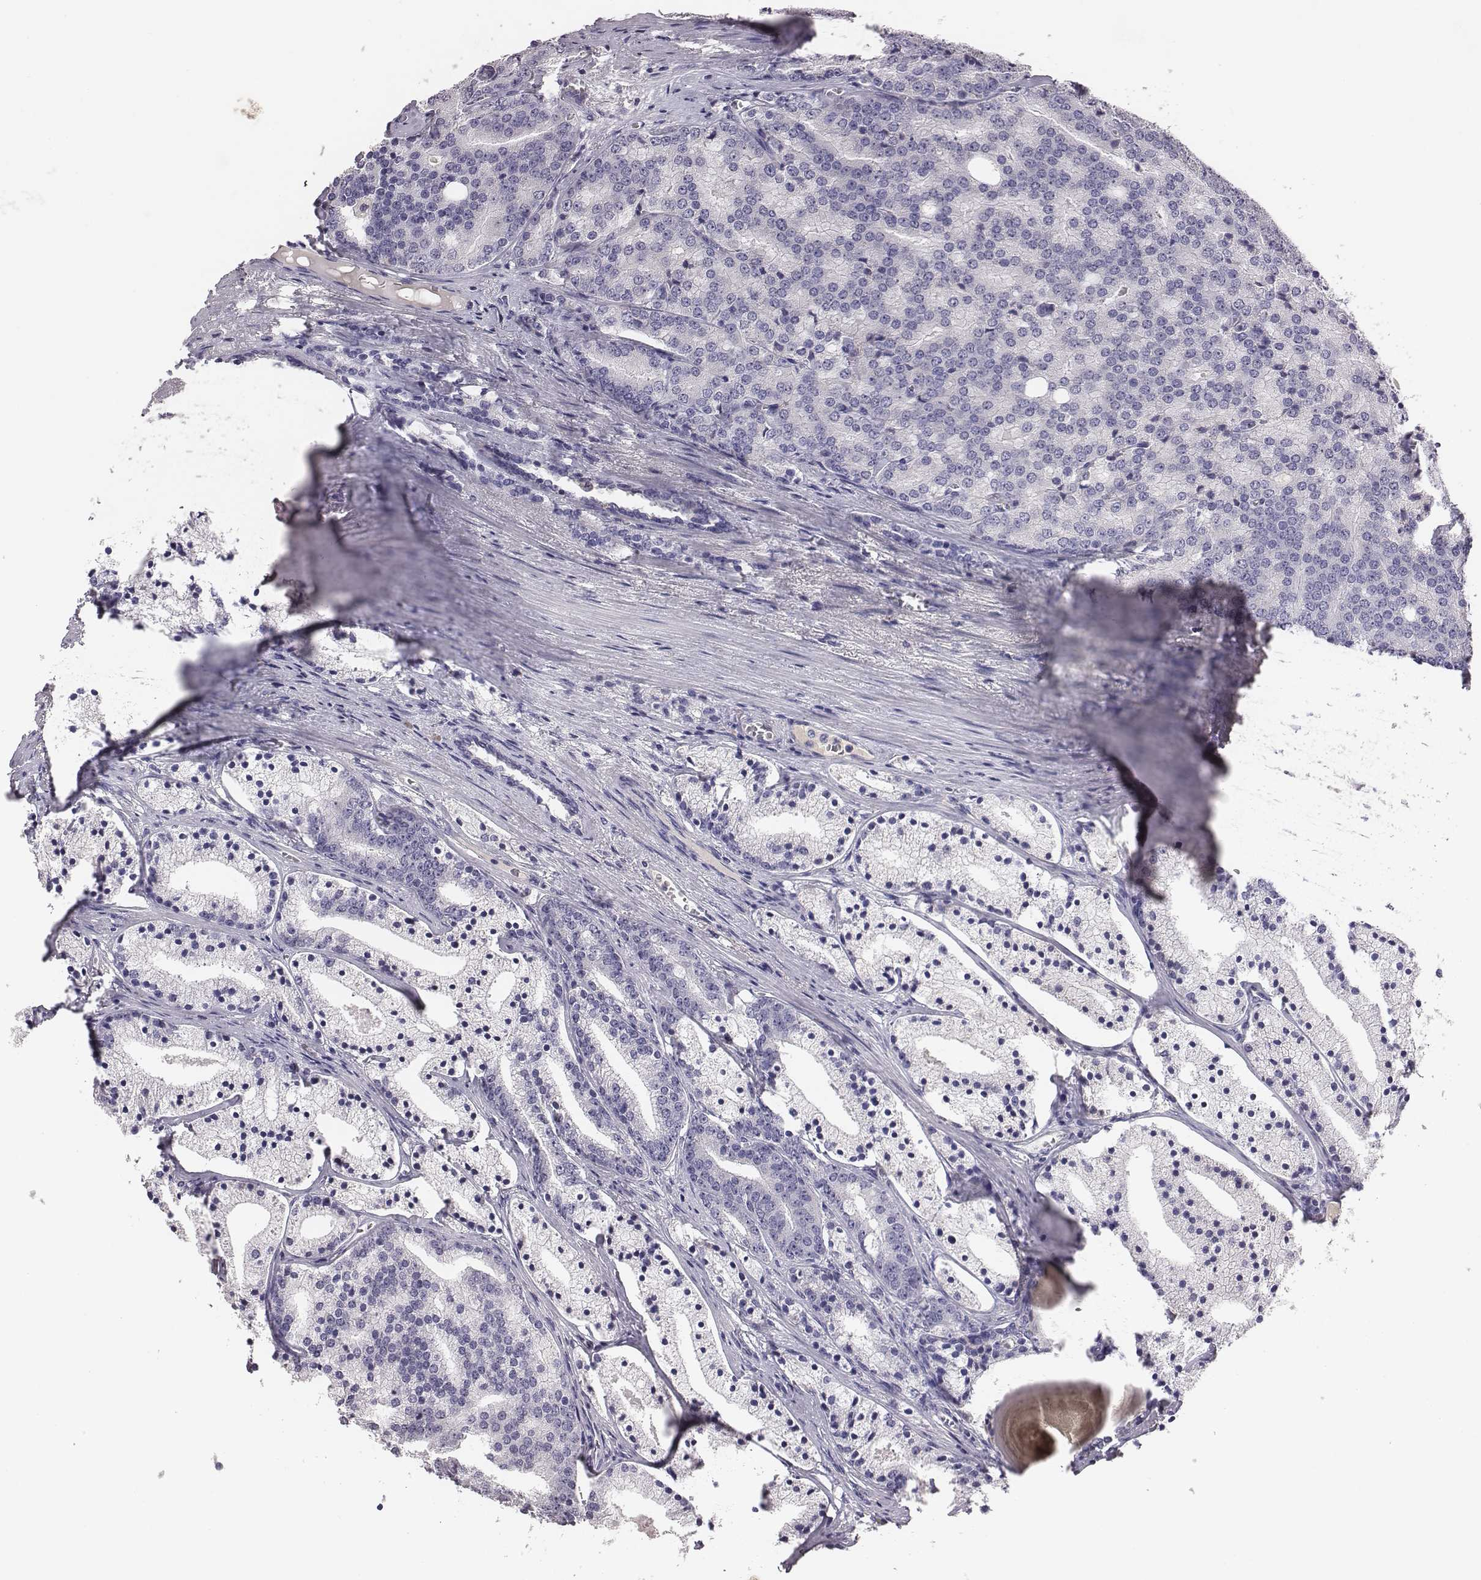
{"staining": {"intensity": "negative", "quantity": "none", "location": "none"}, "tissue": "prostate cancer", "cell_type": "Tumor cells", "image_type": "cancer", "snomed": [{"axis": "morphology", "description": "Adenocarcinoma, NOS"}, {"axis": "topography", "description": "Prostate"}], "caption": "A photomicrograph of adenocarcinoma (prostate) stained for a protein exhibits no brown staining in tumor cells.", "gene": "EN1", "patient": {"sex": "male", "age": 69}}